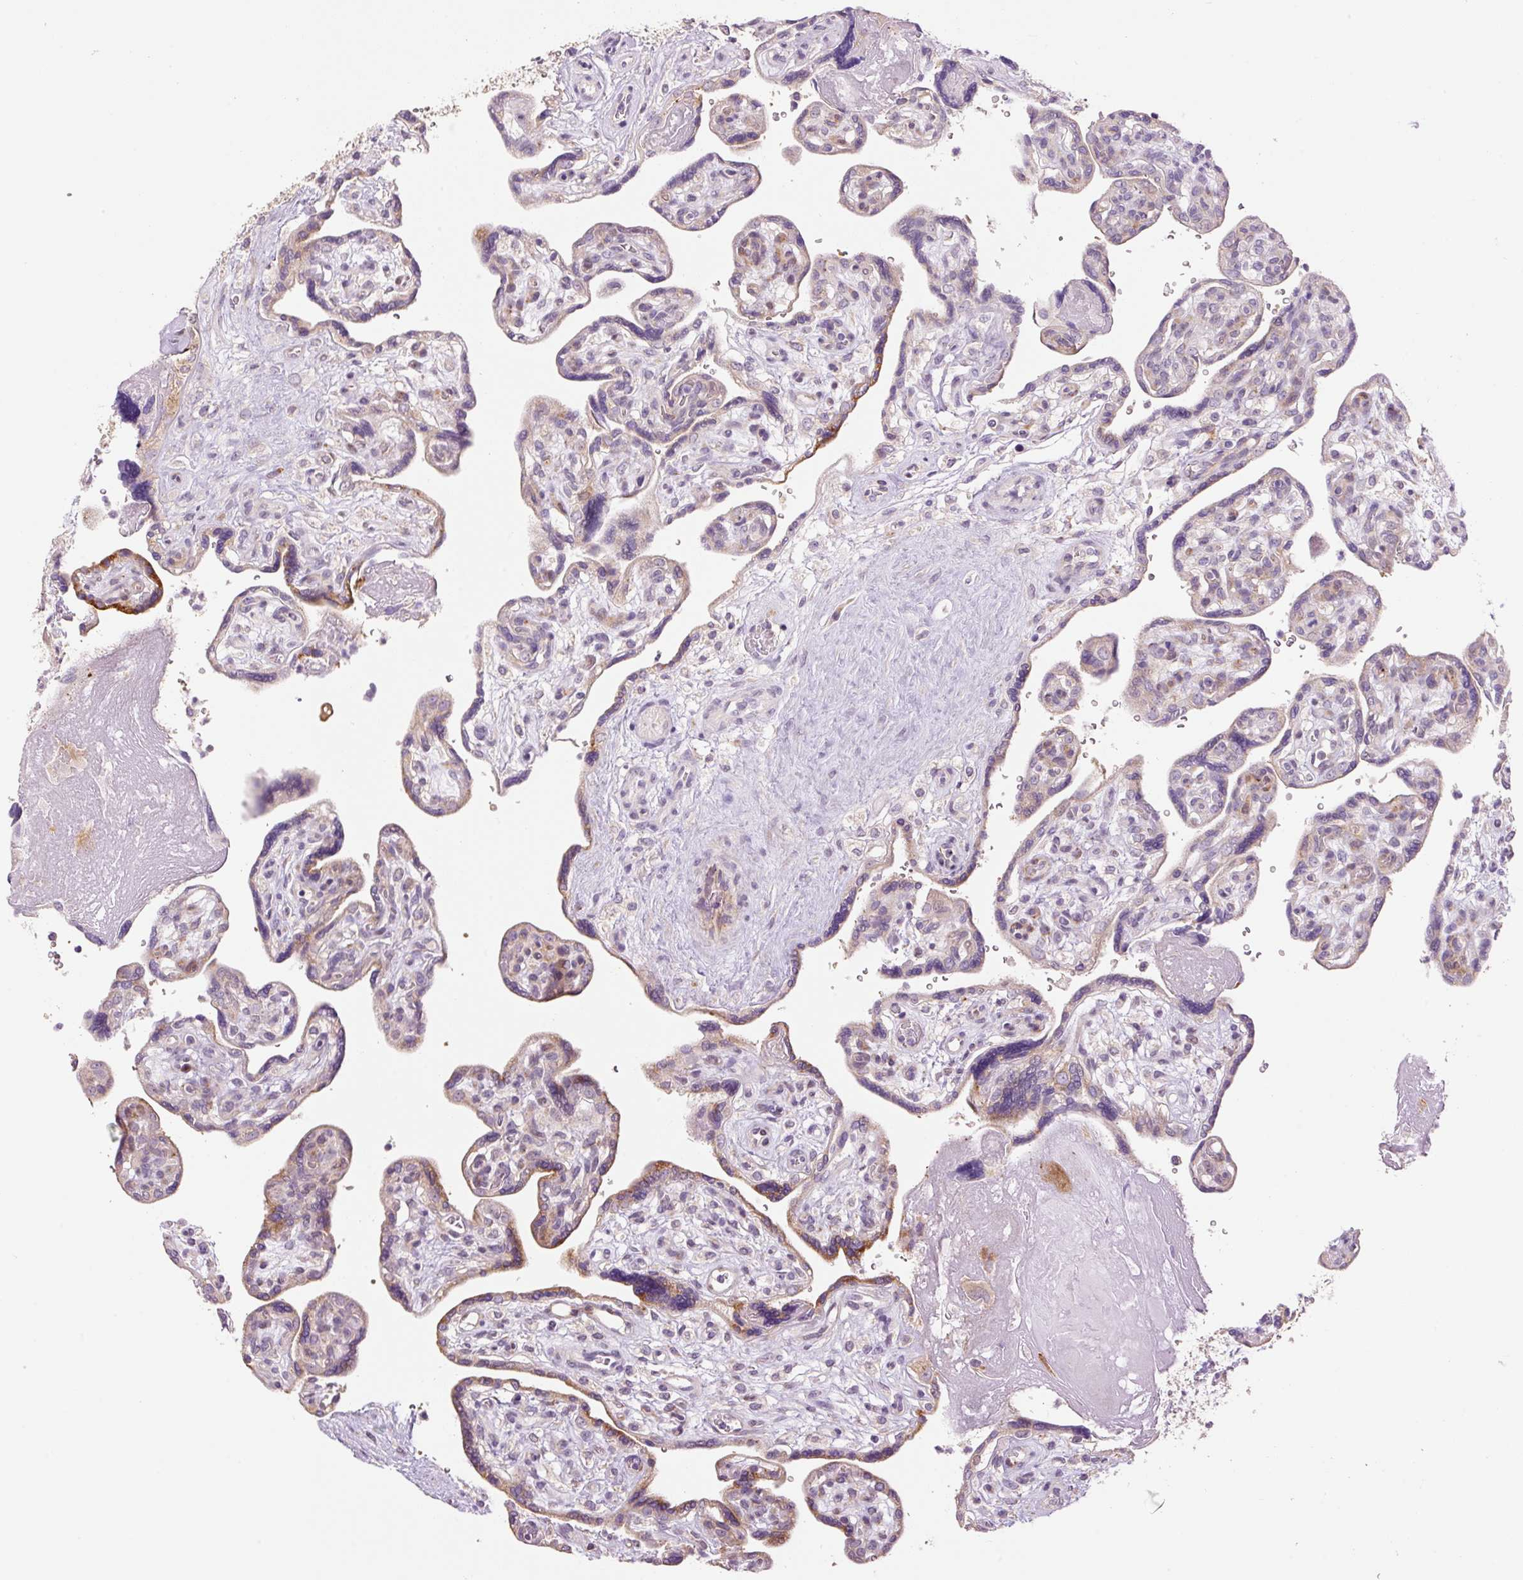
{"staining": {"intensity": "moderate", "quantity": ">75%", "location": "cytoplasmic/membranous"}, "tissue": "placenta", "cell_type": "Decidual cells", "image_type": "normal", "snomed": [{"axis": "morphology", "description": "Normal tissue, NOS"}, {"axis": "topography", "description": "Placenta"}], "caption": "Benign placenta exhibits moderate cytoplasmic/membranous expression in approximately >75% of decidual cells.", "gene": "HAX1", "patient": {"sex": "female", "age": 39}}